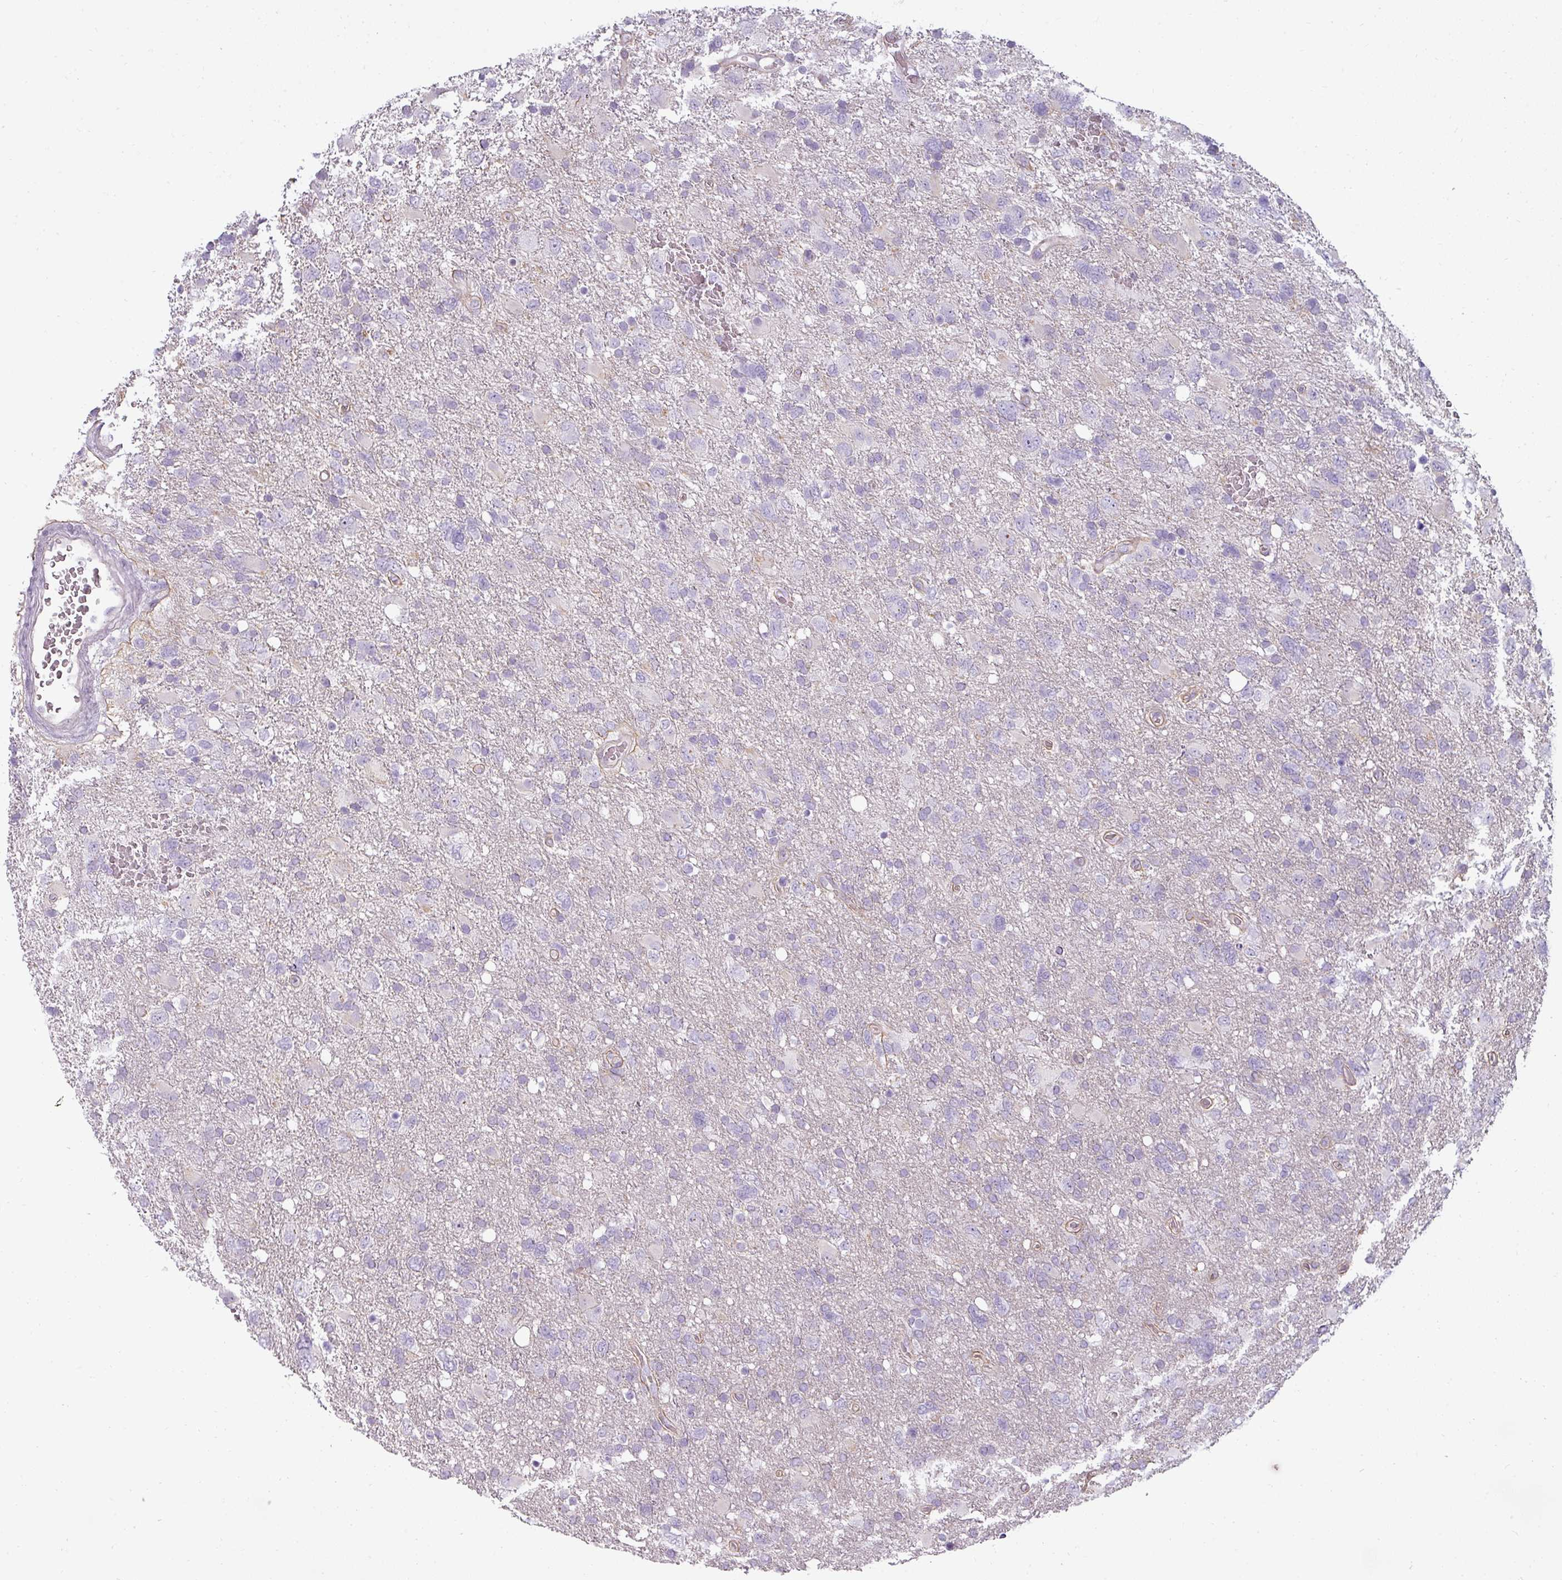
{"staining": {"intensity": "negative", "quantity": "none", "location": "none"}, "tissue": "glioma", "cell_type": "Tumor cells", "image_type": "cancer", "snomed": [{"axis": "morphology", "description": "Glioma, malignant, High grade"}, {"axis": "topography", "description": "Brain"}], "caption": "DAB immunohistochemical staining of human malignant glioma (high-grade) displays no significant staining in tumor cells.", "gene": "ASB1", "patient": {"sex": "male", "age": 61}}